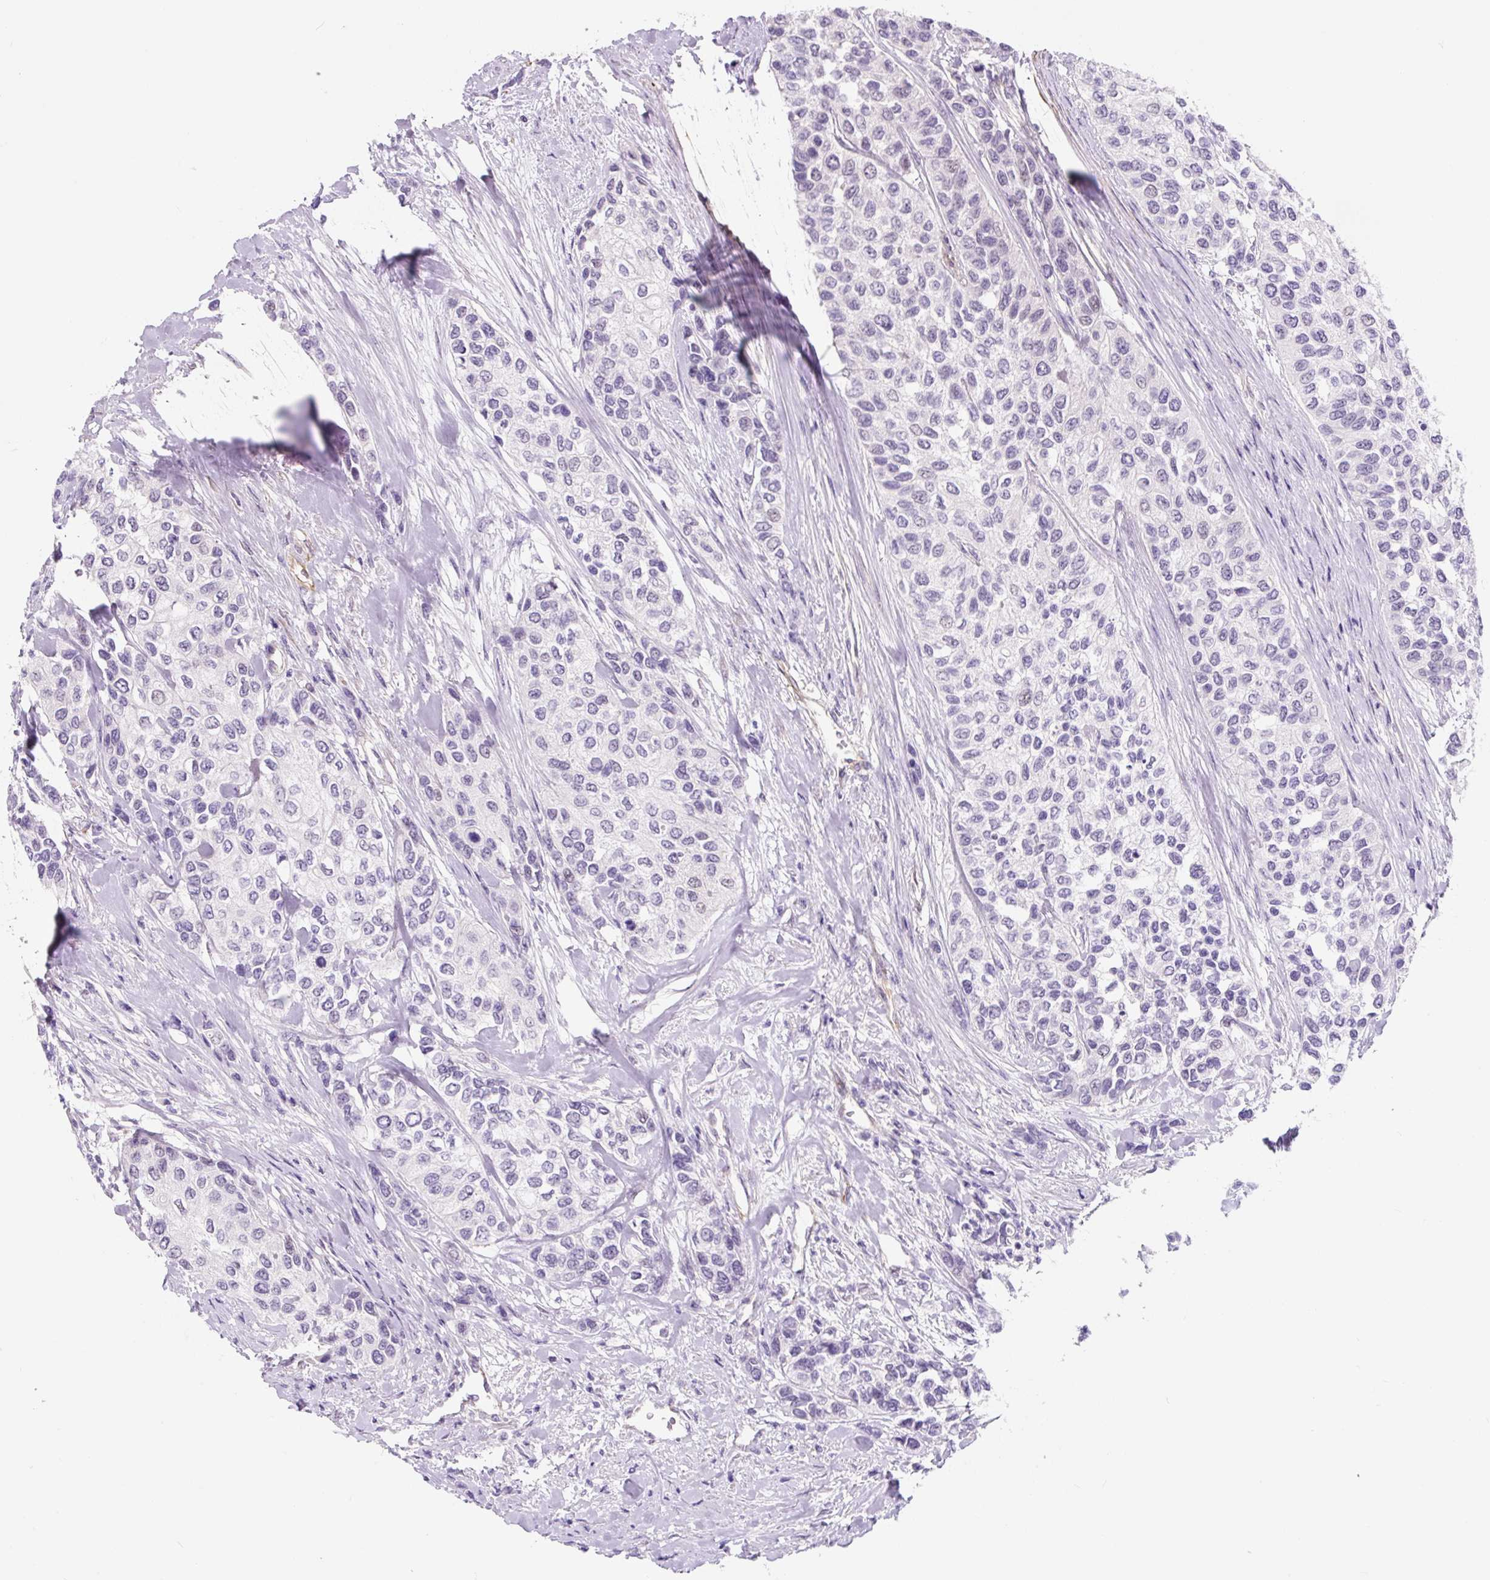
{"staining": {"intensity": "negative", "quantity": "none", "location": "none"}, "tissue": "urothelial cancer", "cell_type": "Tumor cells", "image_type": "cancer", "snomed": [{"axis": "morphology", "description": "Normal tissue, NOS"}, {"axis": "morphology", "description": "Urothelial carcinoma, High grade"}, {"axis": "topography", "description": "Vascular tissue"}, {"axis": "topography", "description": "Urinary bladder"}], "caption": "Tumor cells are negative for brown protein staining in urothelial cancer. (DAB (3,3'-diaminobenzidine) immunohistochemistry with hematoxylin counter stain).", "gene": "CCL25", "patient": {"sex": "female", "age": 56}}